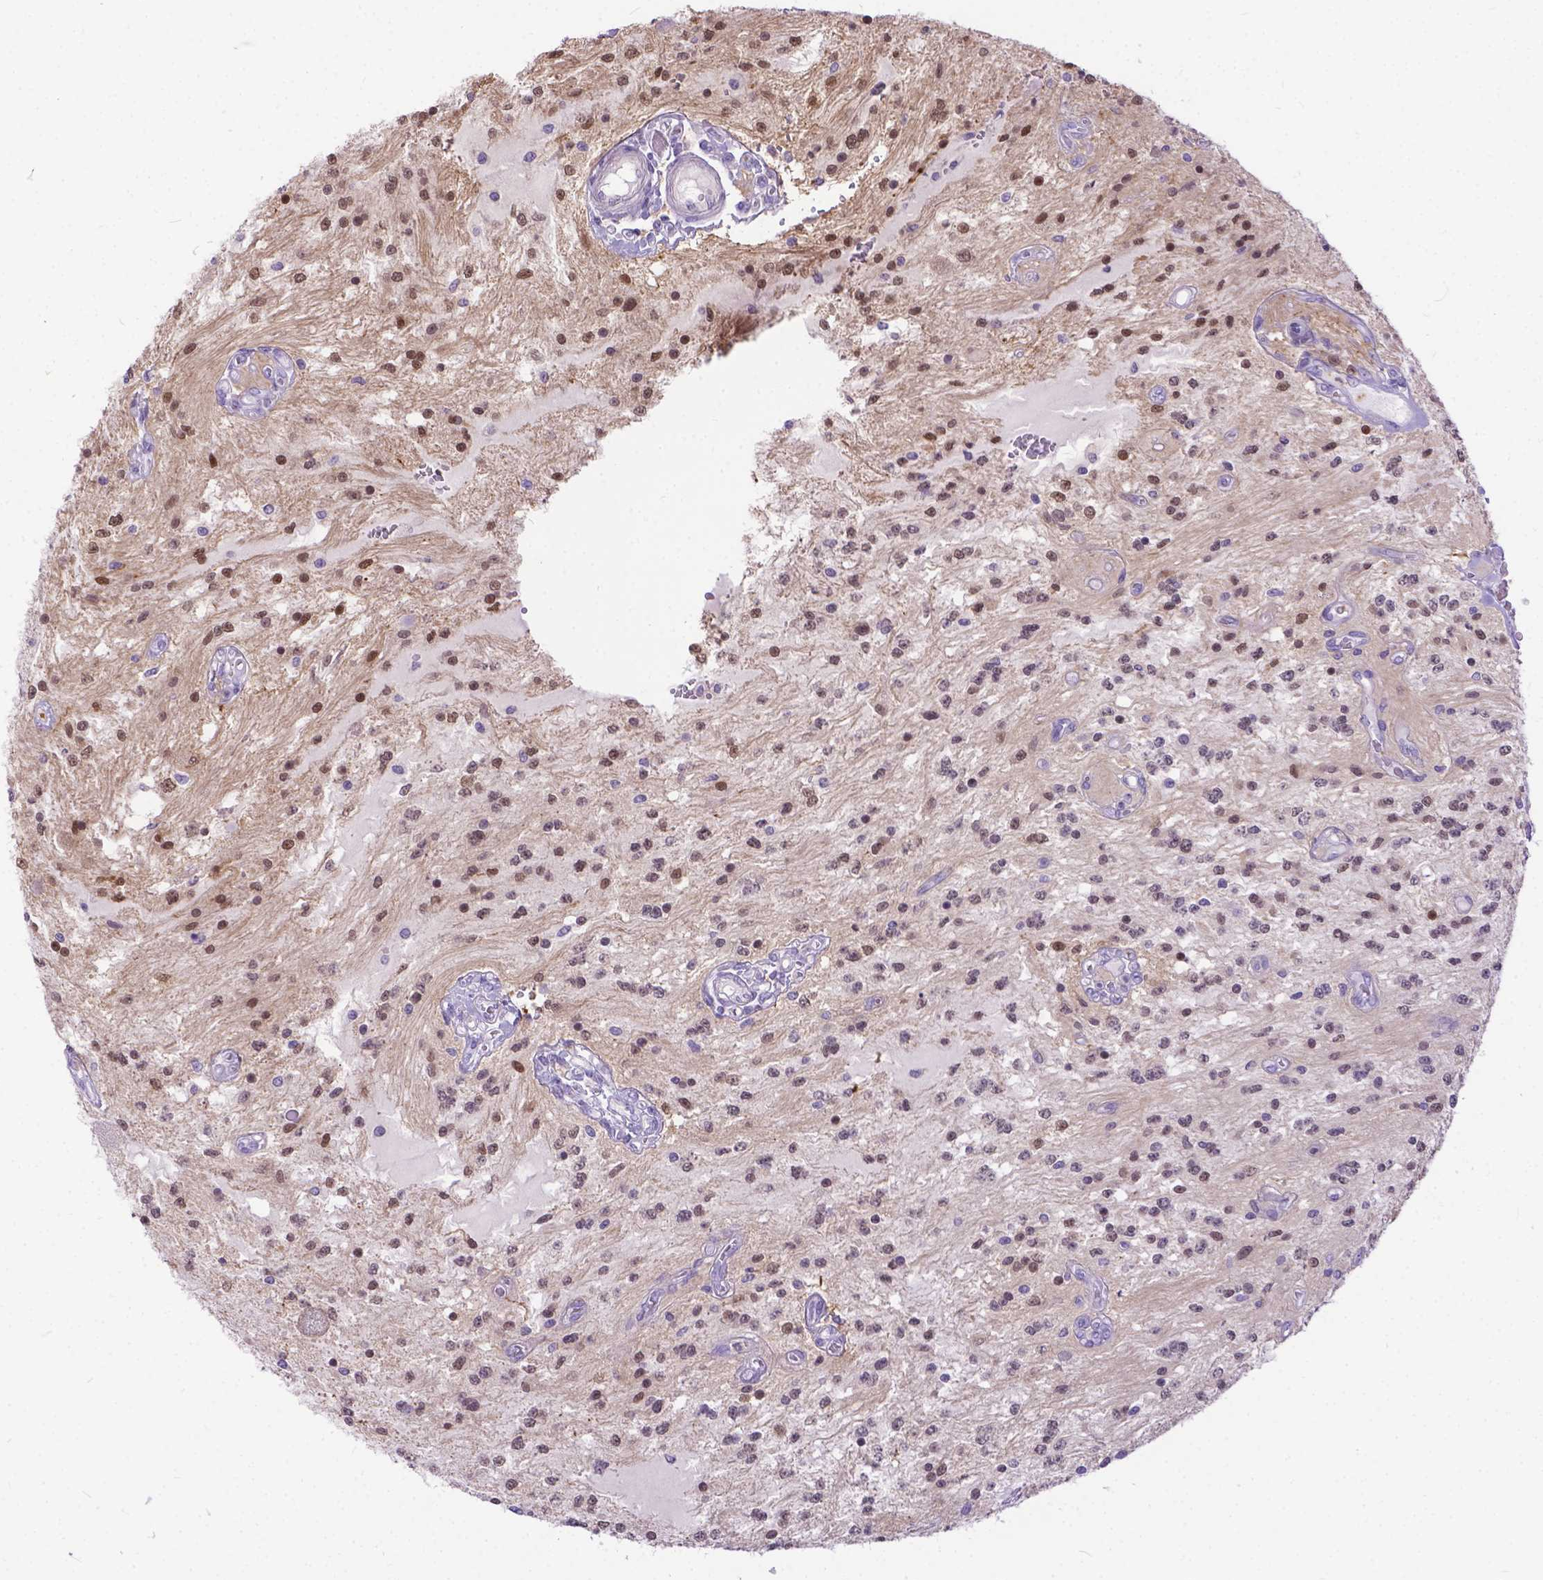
{"staining": {"intensity": "moderate", "quantity": "<25%", "location": "nuclear"}, "tissue": "glioma", "cell_type": "Tumor cells", "image_type": "cancer", "snomed": [{"axis": "morphology", "description": "Glioma, malignant, Low grade"}, {"axis": "topography", "description": "Cerebellum"}], "caption": "The micrograph displays a brown stain indicating the presence of a protein in the nuclear of tumor cells in glioma. The staining was performed using DAB (3,3'-diaminobenzidine), with brown indicating positive protein expression. Nuclei are stained blue with hematoxylin.", "gene": "TMEM169", "patient": {"sex": "female", "age": 14}}